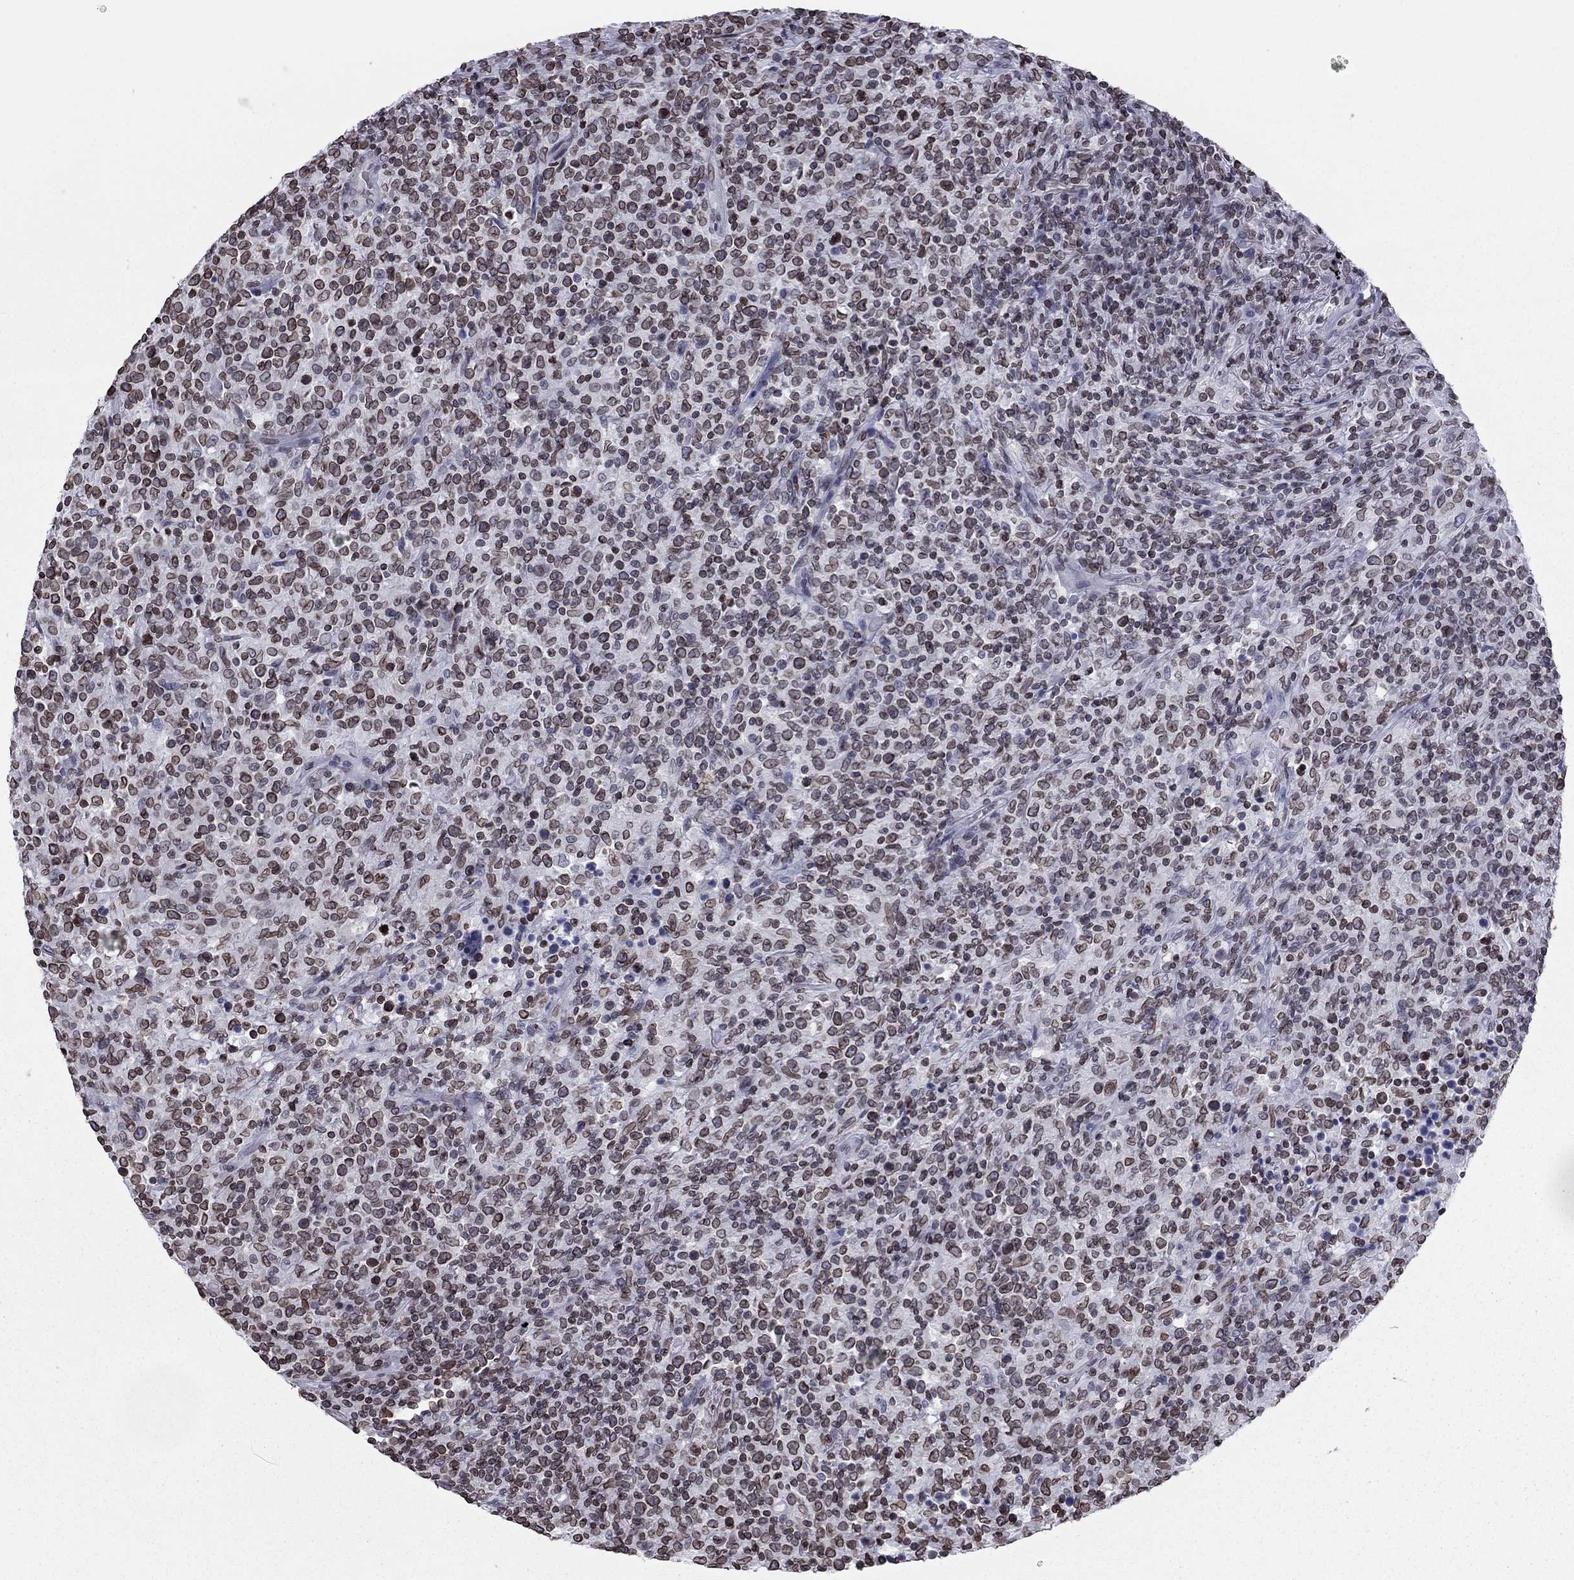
{"staining": {"intensity": "weak", "quantity": ">75%", "location": "cytoplasmic/membranous,nuclear"}, "tissue": "lymphoma", "cell_type": "Tumor cells", "image_type": "cancer", "snomed": [{"axis": "morphology", "description": "Malignant lymphoma, non-Hodgkin's type, High grade"}, {"axis": "topography", "description": "Lung"}], "caption": "Immunohistochemistry (IHC) (DAB) staining of lymphoma displays weak cytoplasmic/membranous and nuclear protein staining in about >75% of tumor cells. Nuclei are stained in blue.", "gene": "ESPL1", "patient": {"sex": "male", "age": 79}}